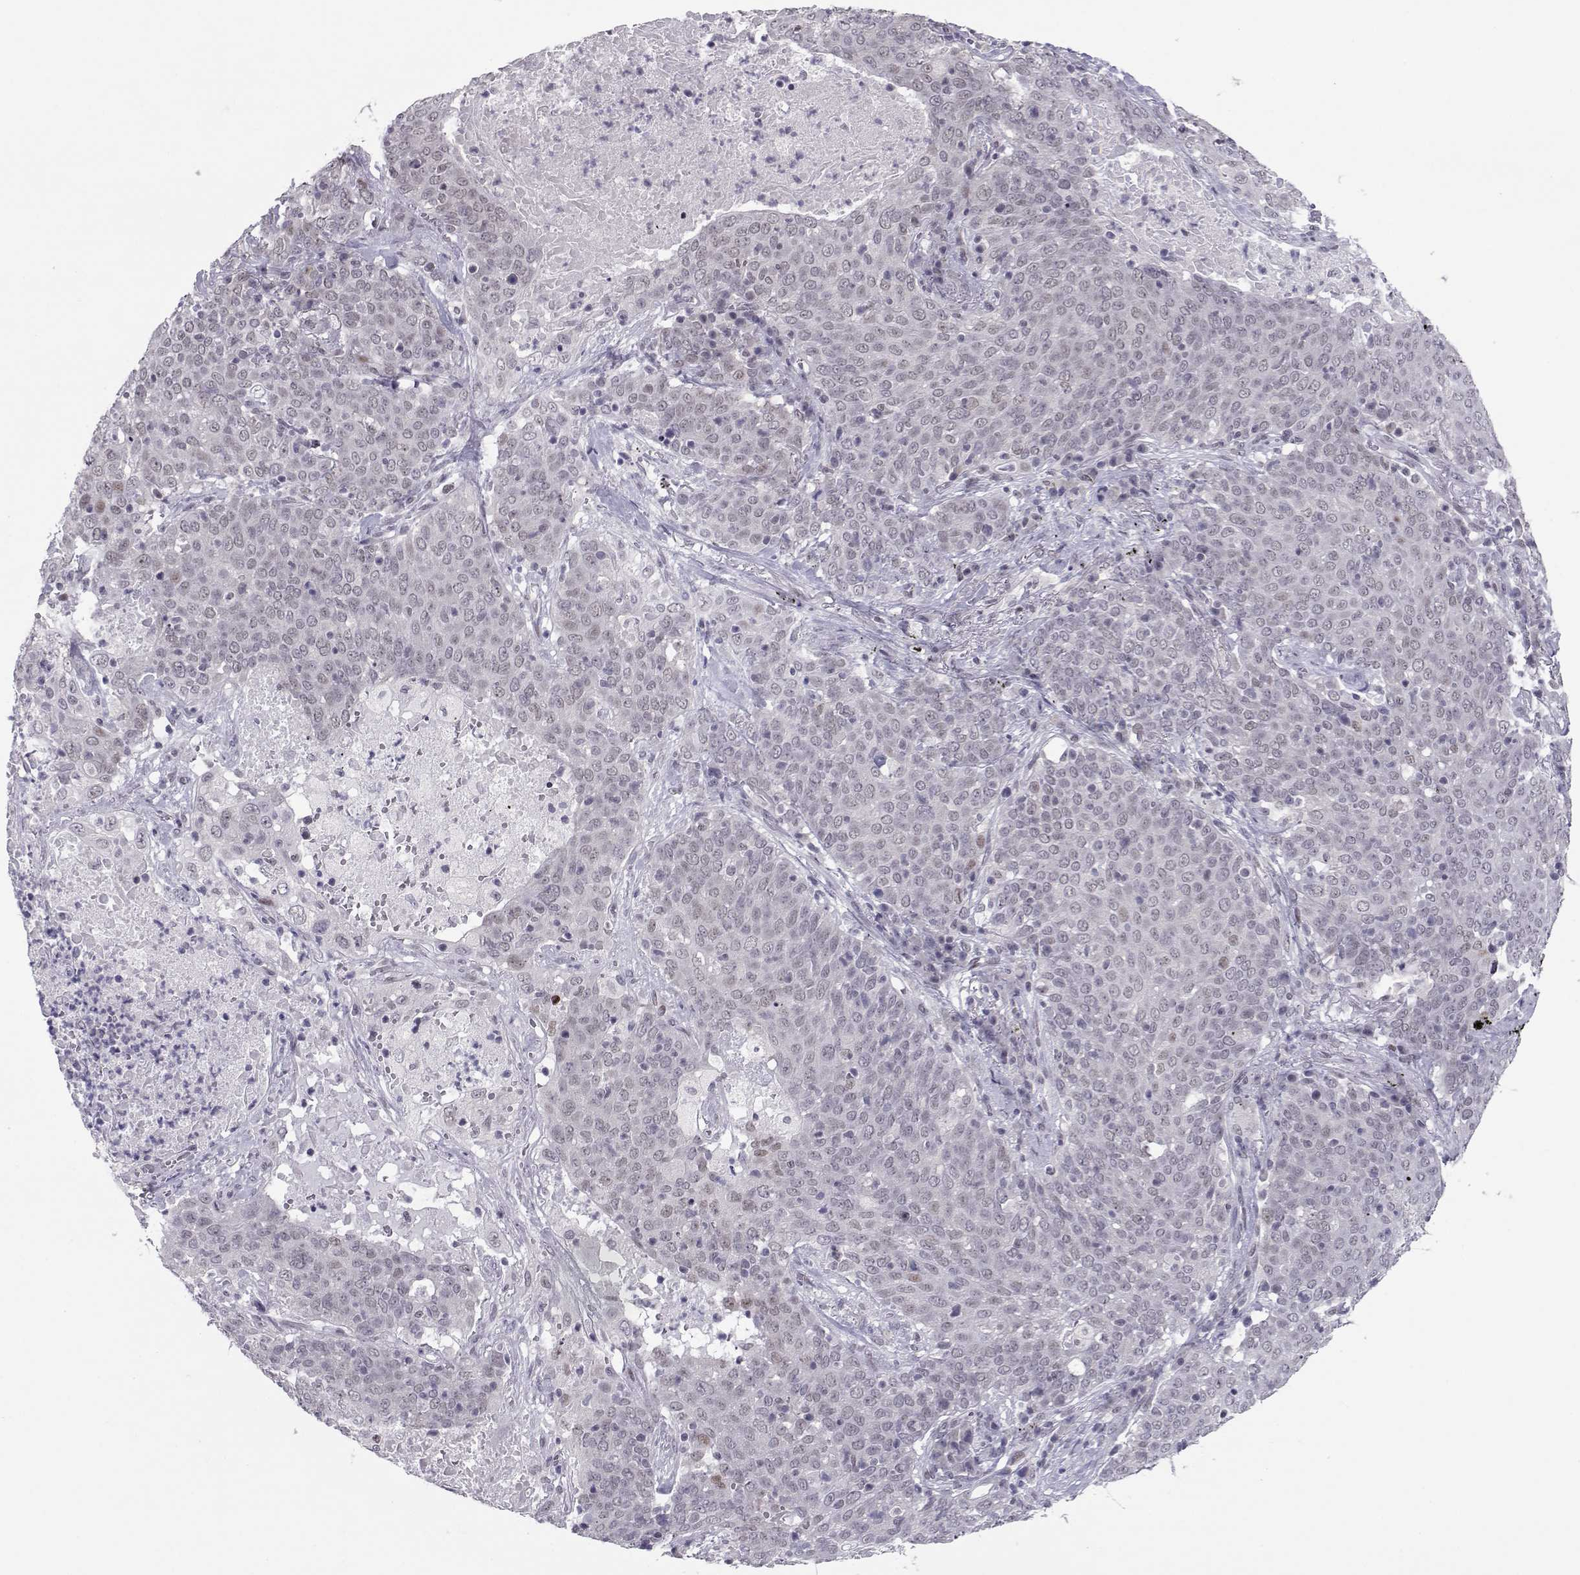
{"staining": {"intensity": "negative", "quantity": "none", "location": "none"}, "tissue": "lung cancer", "cell_type": "Tumor cells", "image_type": "cancer", "snomed": [{"axis": "morphology", "description": "Squamous cell carcinoma, NOS"}, {"axis": "topography", "description": "Lung"}], "caption": "The IHC micrograph has no significant expression in tumor cells of lung squamous cell carcinoma tissue.", "gene": "SIX6", "patient": {"sex": "male", "age": 82}}